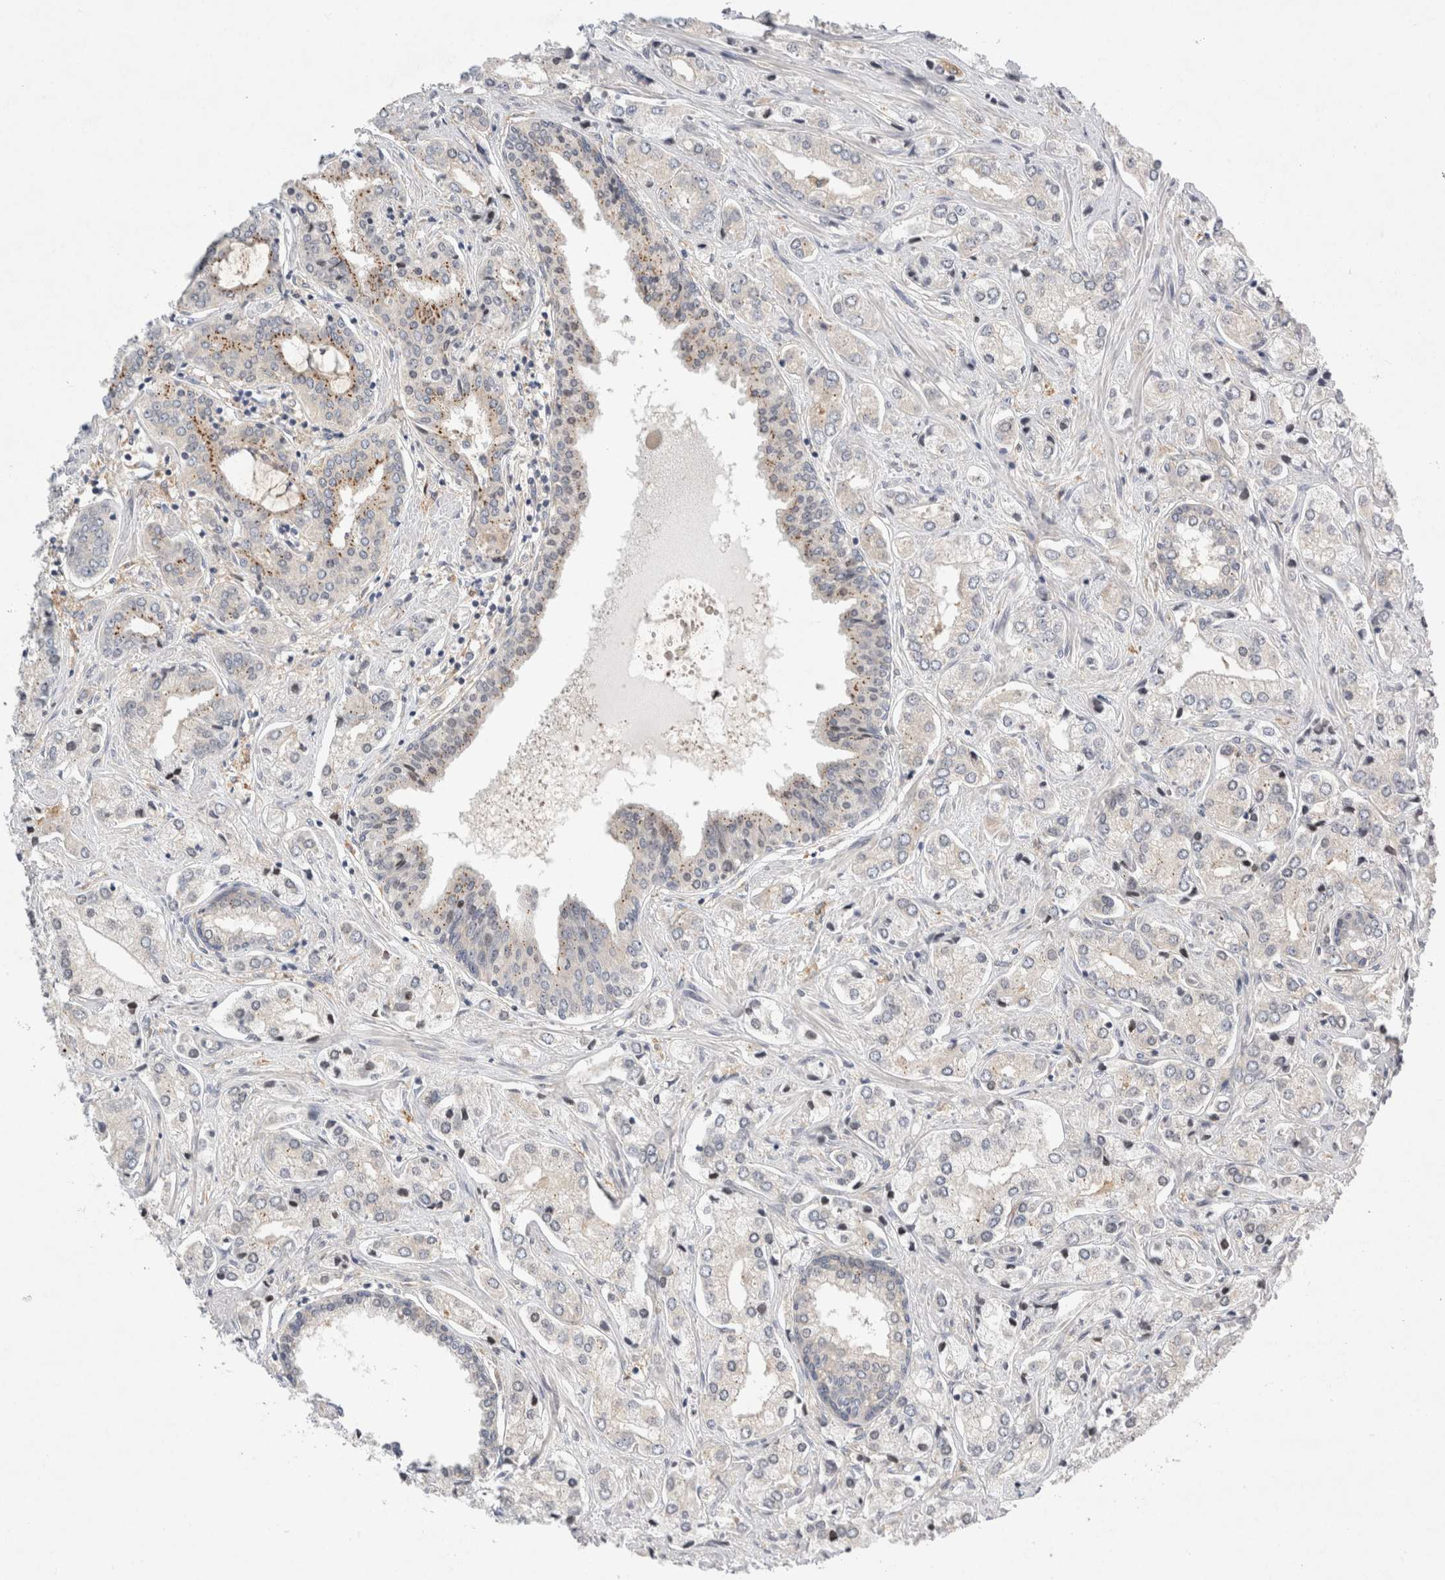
{"staining": {"intensity": "moderate", "quantity": "<25%", "location": "cytoplasmic/membranous"}, "tissue": "prostate cancer", "cell_type": "Tumor cells", "image_type": "cancer", "snomed": [{"axis": "morphology", "description": "Adenocarcinoma, High grade"}, {"axis": "topography", "description": "Prostate"}], "caption": "A histopathology image of prostate high-grade adenocarcinoma stained for a protein shows moderate cytoplasmic/membranous brown staining in tumor cells.", "gene": "CDCA7L", "patient": {"sex": "male", "age": 66}}